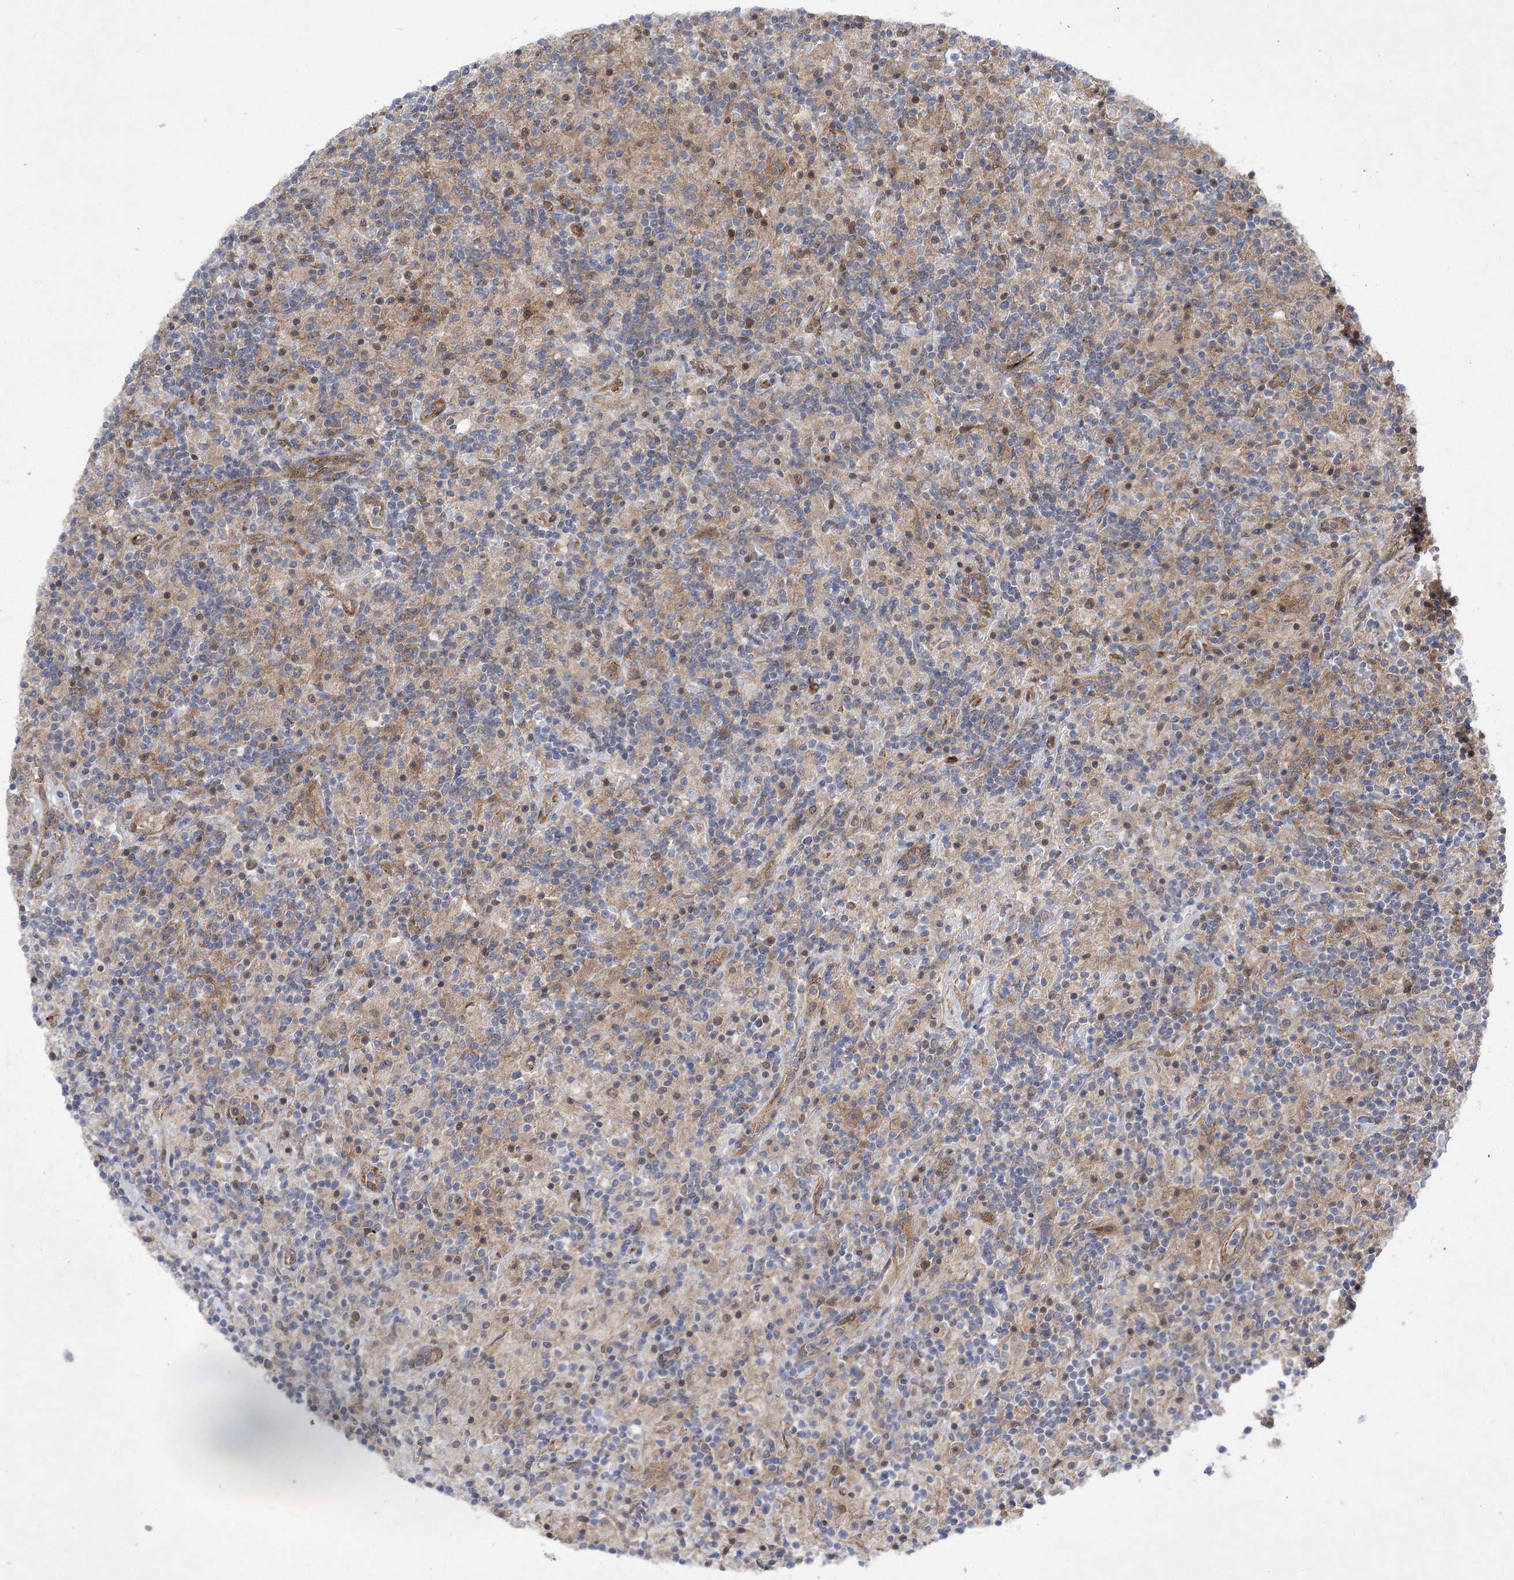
{"staining": {"intensity": "weak", "quantity": ">75%", "location": "cytoplasmic/membranous"}, "tissue": "lymphoma", "cell_type": "Tumor cells", "image_type": "cancer", "snomed": [{"axis": "morphology", "description": "Hodgkin's disease, NOS"}, {"axis": "topography", "description": "Lymph node"}], "caption": "This histopathology image shows immunohistochemistry (IHC) staining of lymphoma, with low weak cytoplasmic/membranous expression in approximately >75% of tumor cells.", "gene": "ARHGAP31", "patient": {"sex": "male", "age": 70}}